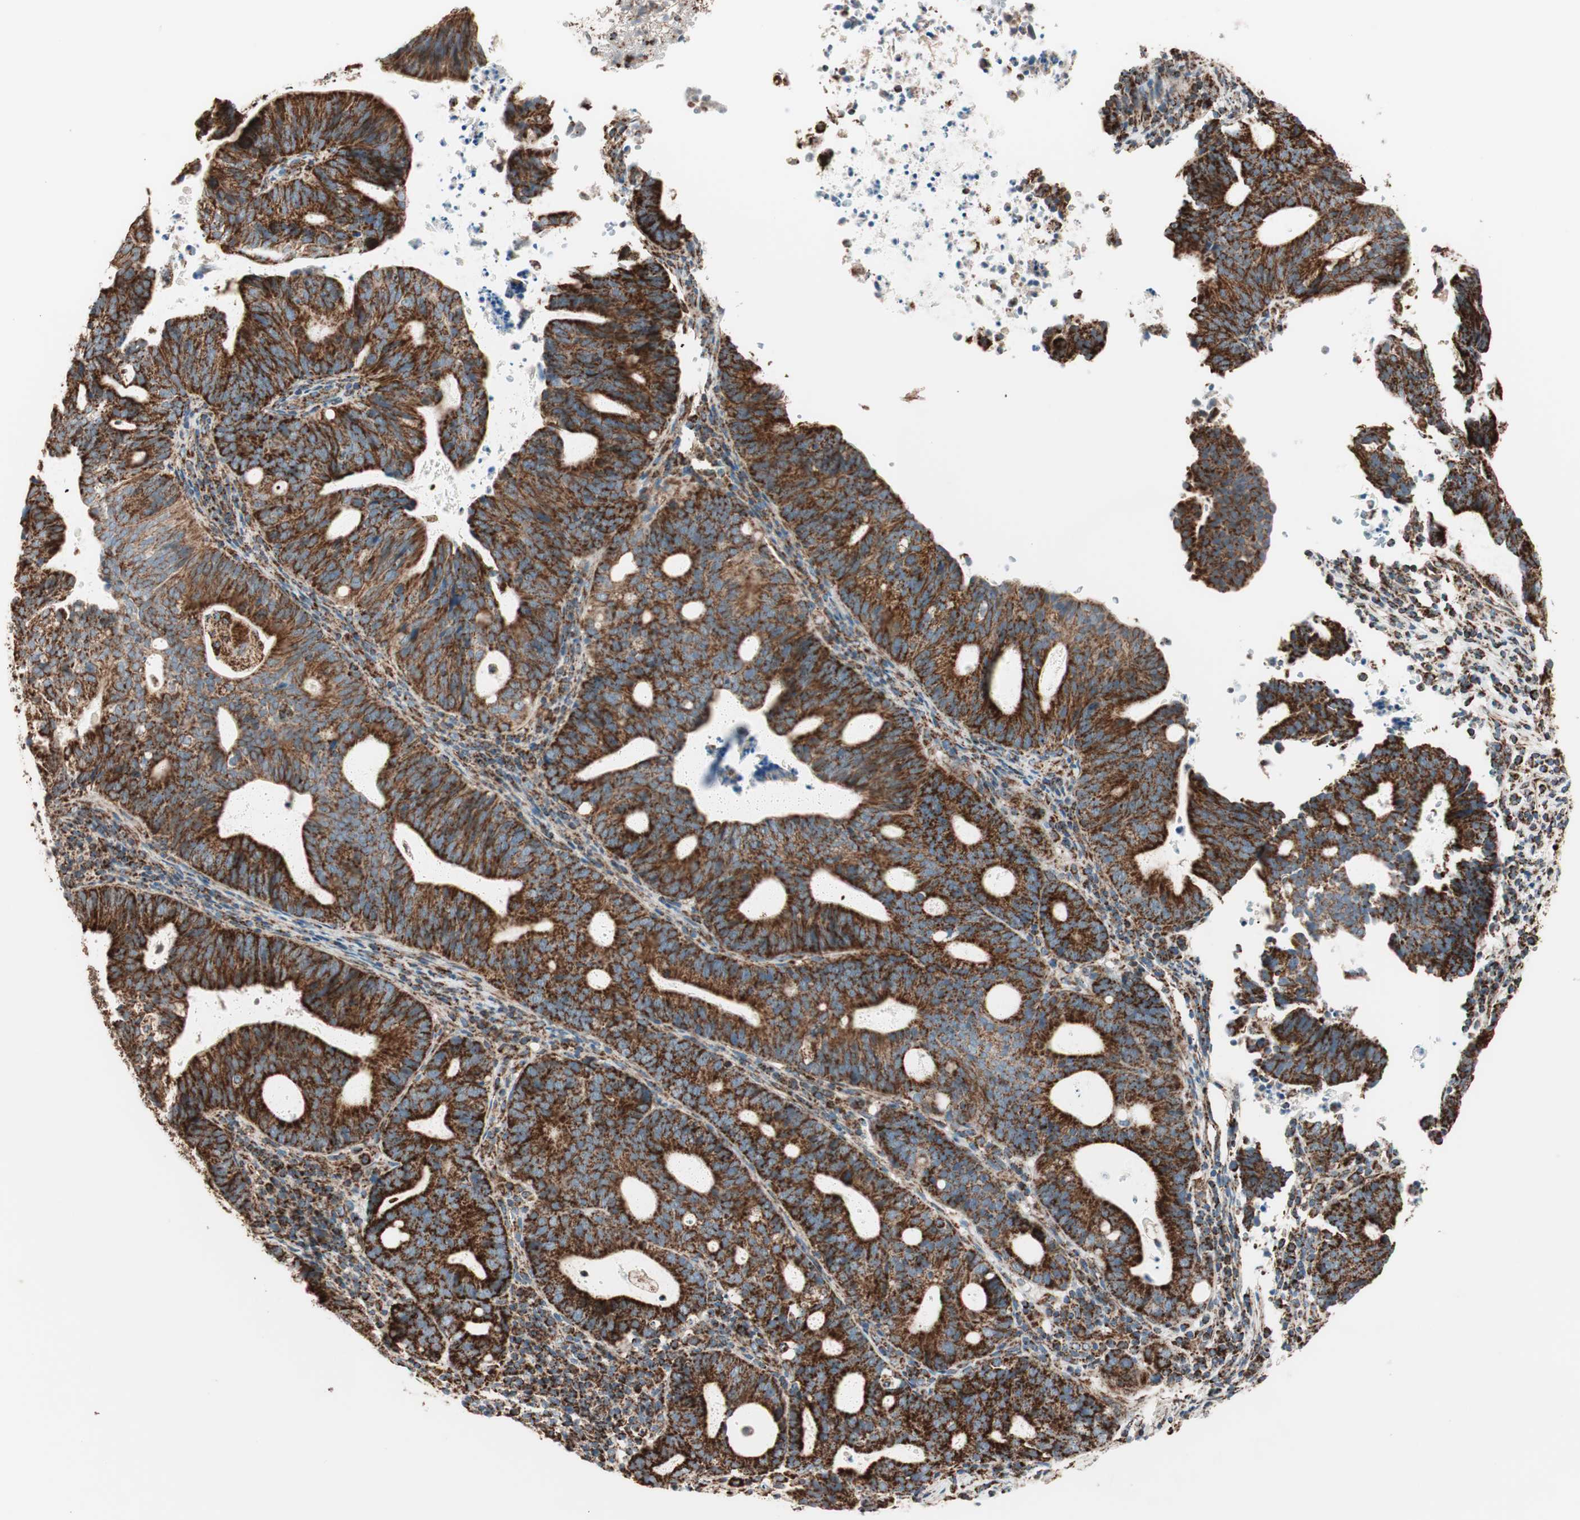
{"staining": {"intensity": "strong", "quantity": ">75%", "location": "cytoplasmic/membranous"}, "tissue": "endometrial cancer", "cell_type": "Tumor cells", "image_type": "cancer", "snomed": [{"axis": "morphology", "description": "Adenocarcinoma, NOS"}, {"axis": "topography", "description": "Uterus"}], "caption": "Protein analysis of endometrial cancer (adenocarcinoma) tissue exhibits strong cytoplasmic/membranous staining in approximately >75% of tumor cells.", "gene": "TOMM22", "patient": {"sex": "female", "age": 83}}